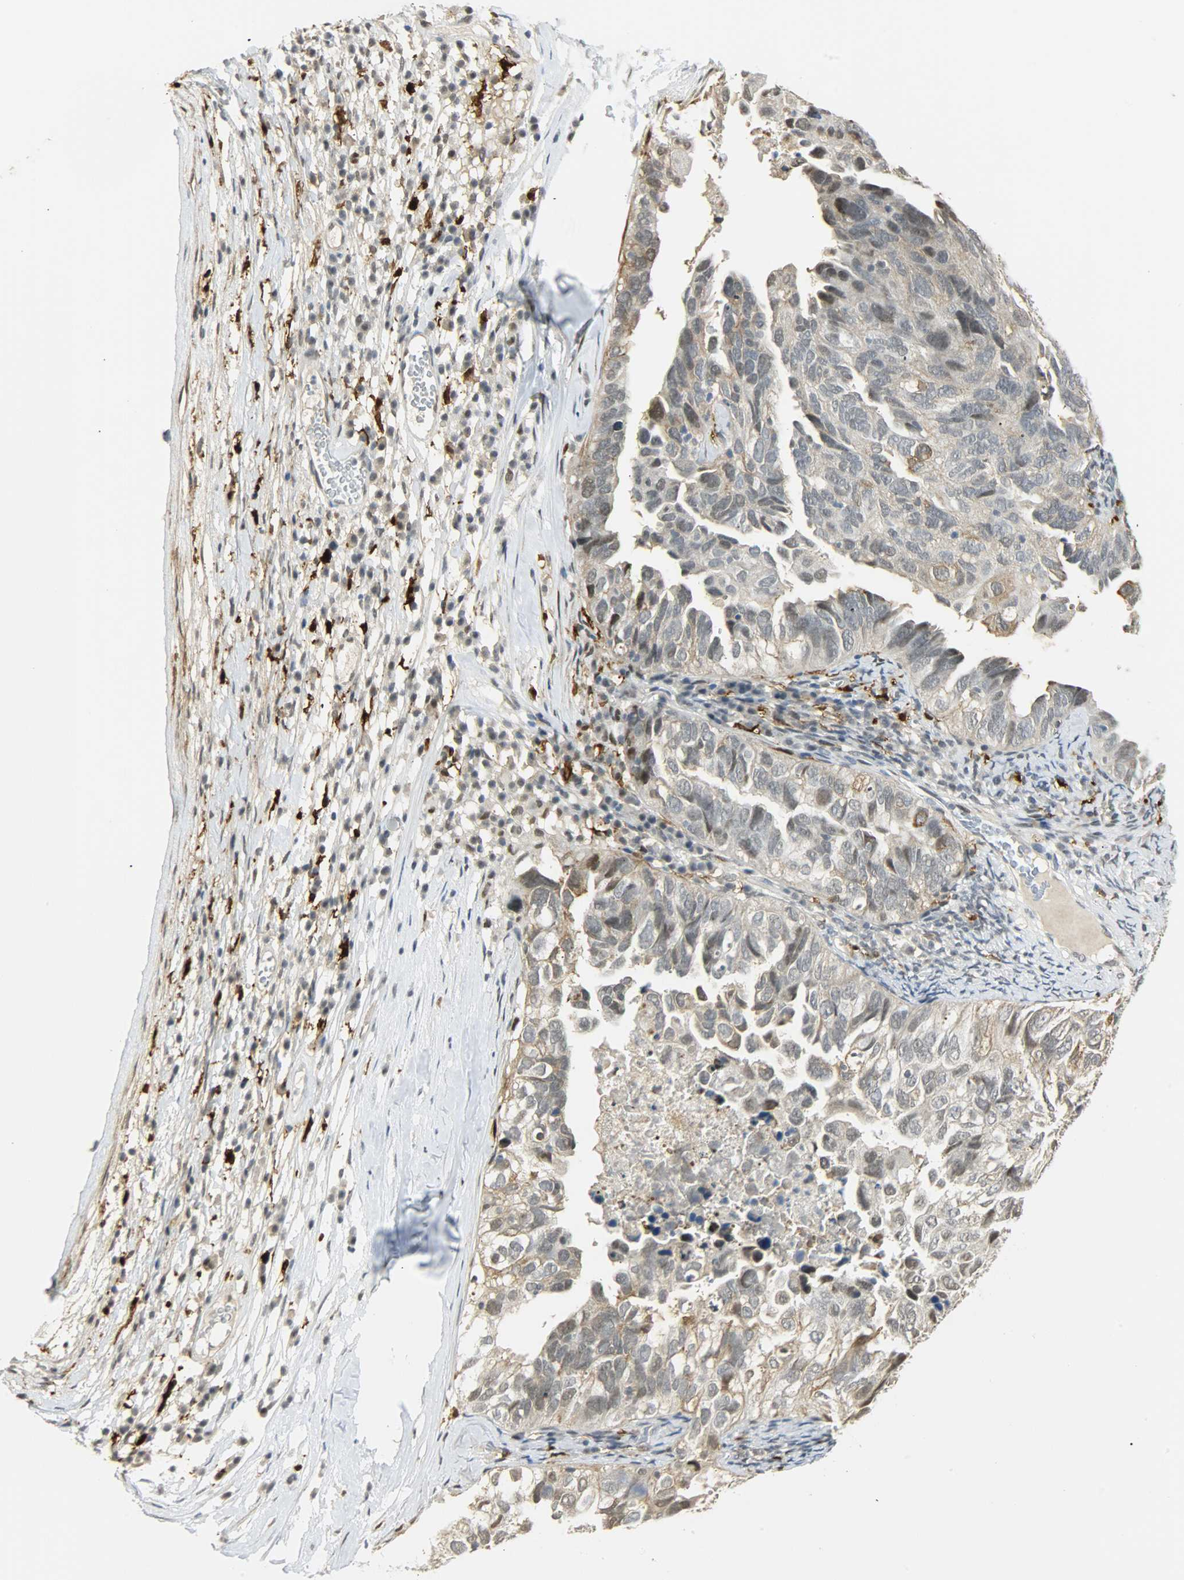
{"staining": {"intensity": "weak", "quantity": "25%-75%", "location": "nuclear"}, "tissue": "ovarian cancer", "cell_type": "Tumor cells", "image_type": "cancer", "snomed": [{"axis": "morphology", "description": "Cystadenocarcinoma, serous, NOS"}, {"axis": "topography", "description": "Ovary"}], "caption": "Protein expression analysis of ovarian cancer (serous cystadenocarcinoma) shows weak nuclear expression in approximately 25%-75% of tumor cells.", "gene": "NGFR", "patient": {"sex": "female", "age": 82}}